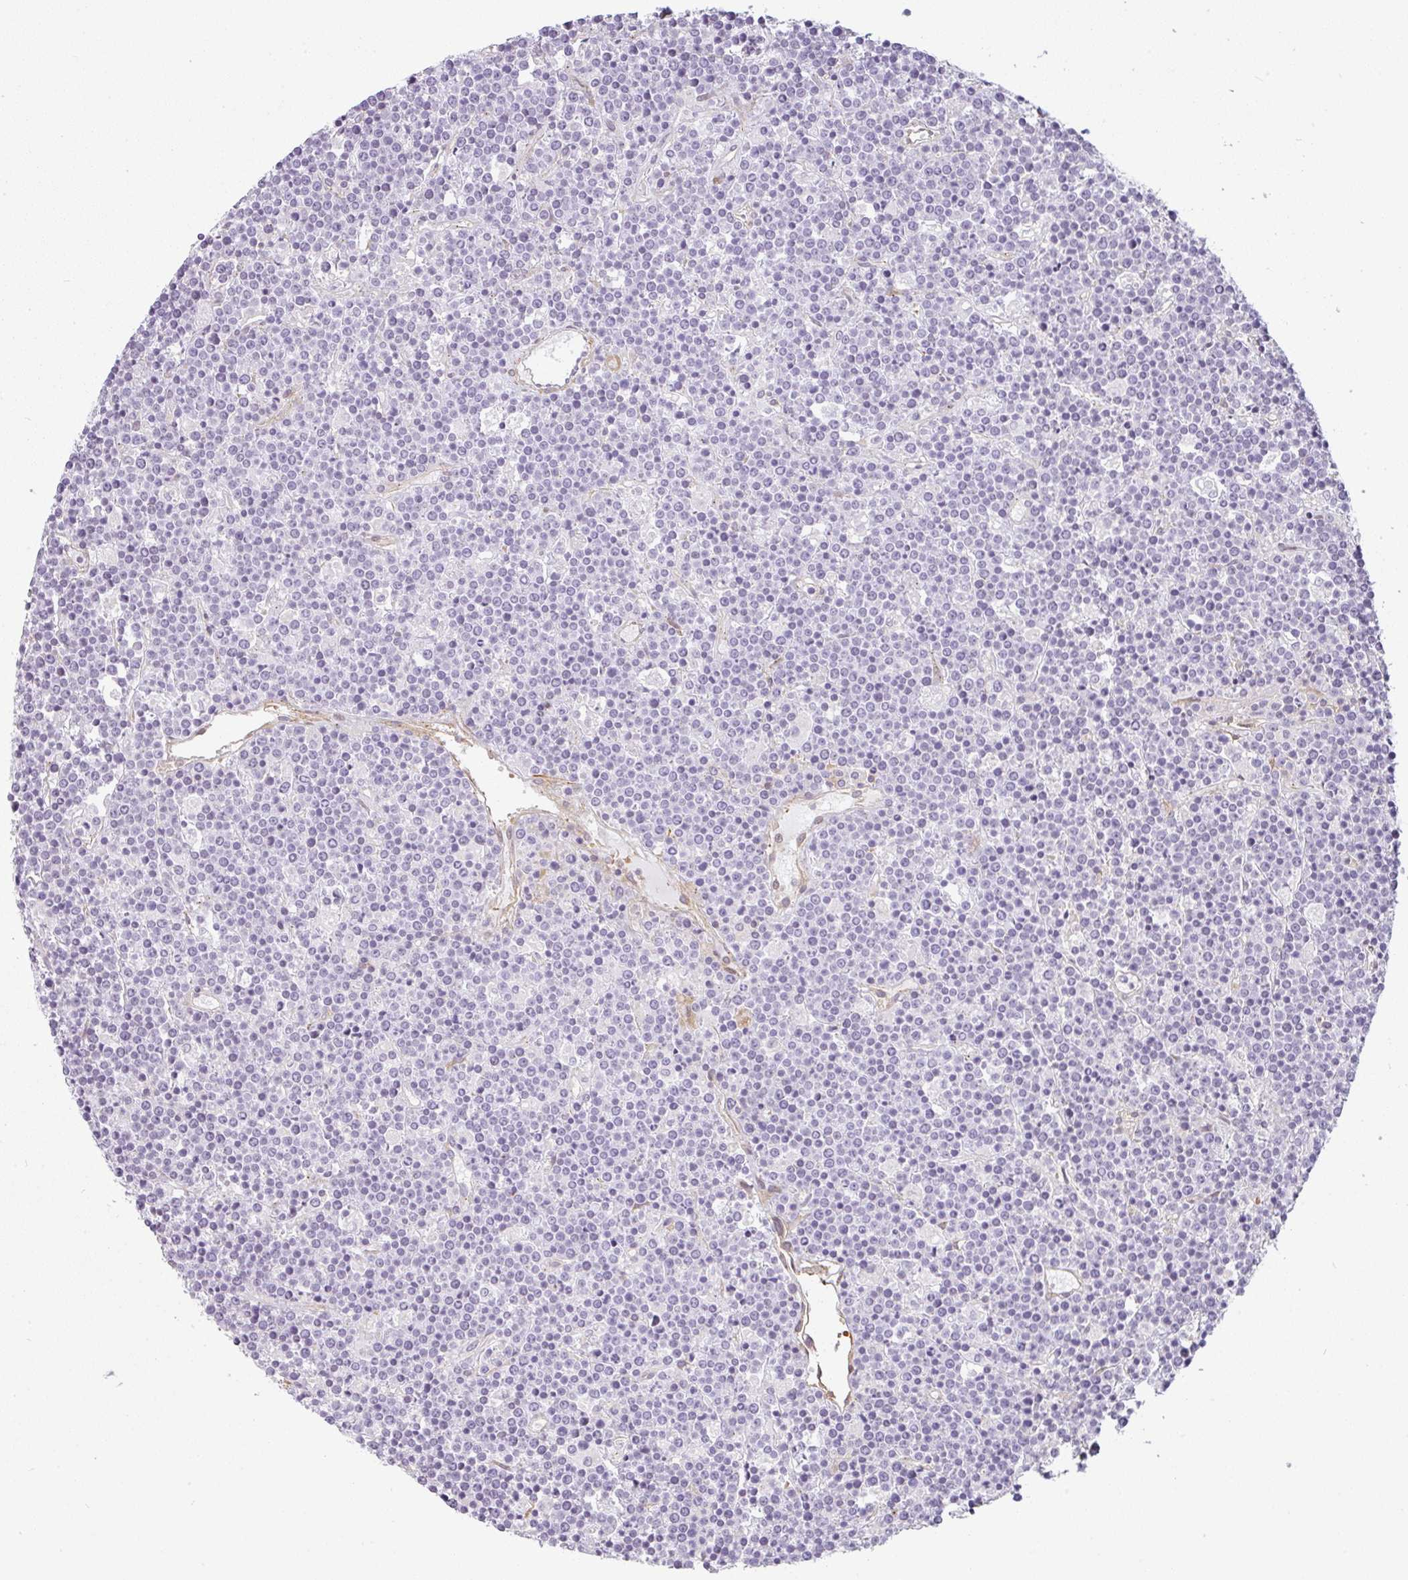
{"staining": {"intensity": "negative", "quantity": "none", "location": "none"}, "tissue": "lymphoma", "cell_type": "Tumor cells", "image_type": "cancer", "snomed": [{"axis": "morphology", "description": "Malignant lymphoma, non-Hodgkin's type, High grade"}, {"axis": "topography", "description": "Ovary"}], "caption": "A photomicrograph of human high-grade malignant lymphoma, non-Hodgkin's type is negative for staining in tumor cells. (Brightfield microscopy of DAB immunohistochemistry at high magnification).", "gene": "SULF1", "patient": {"sex": "female", "age": 56}}